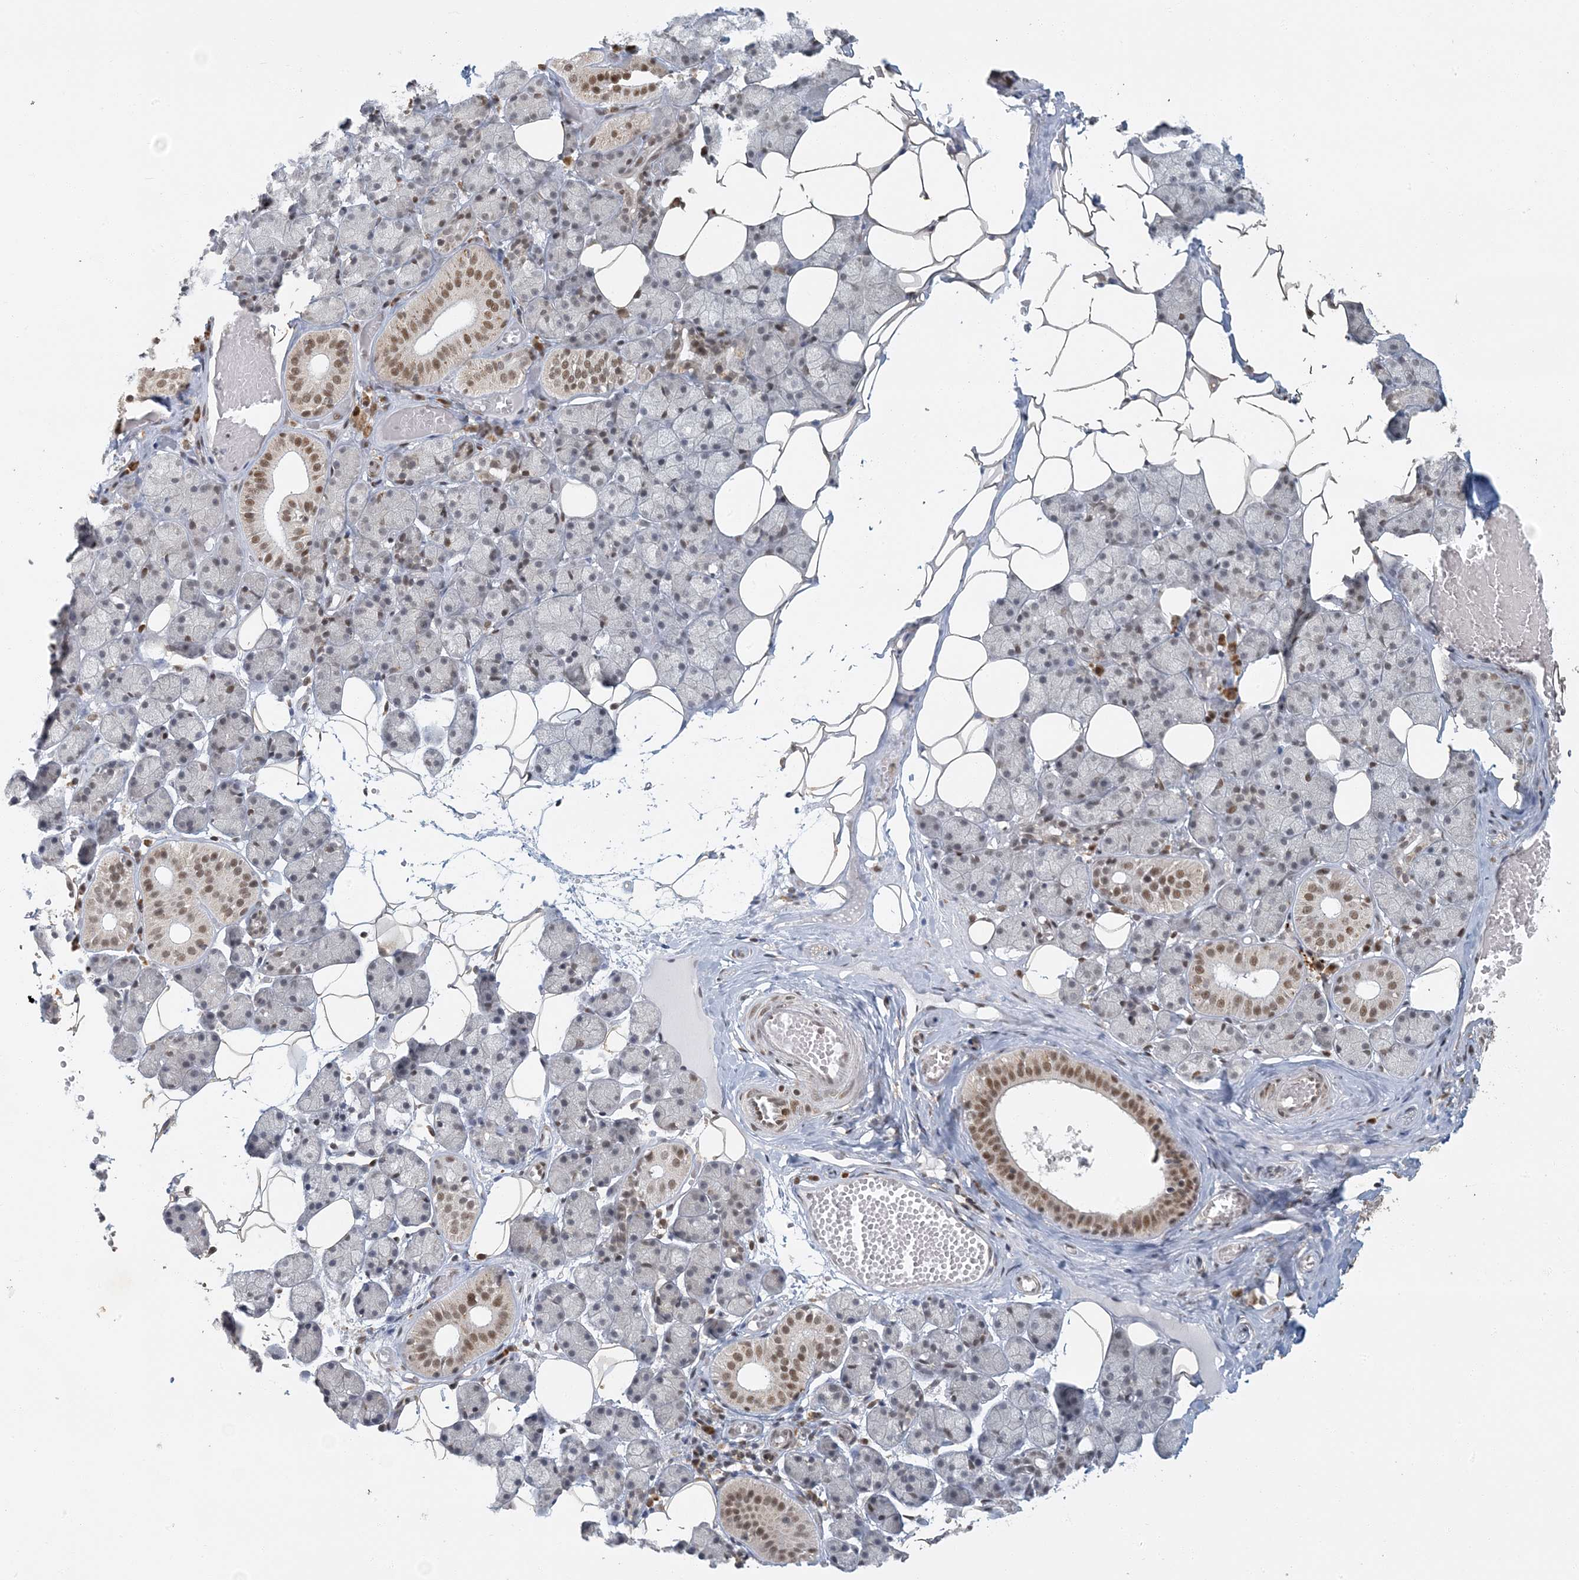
{"staining": {"intensity": "moderate", "quantity": "25%-75%", "location": "nuclear"}, "tissue": "salivary gland", "cell_type": "Glandular cells", "image_type": "normal", "snomed": [{"axis": "morphology", "description": "Normal tissue, NOS"}, {"axis": "topography", "description": "Salivary gland"}], "caption": "Benign salivary gland displays moderate nuclear expression in about 25%-75% of glandular cells, visualized by immunohistochemistry.", "gene": "AK9", "patient": {"sex": "female", "age": 33}}